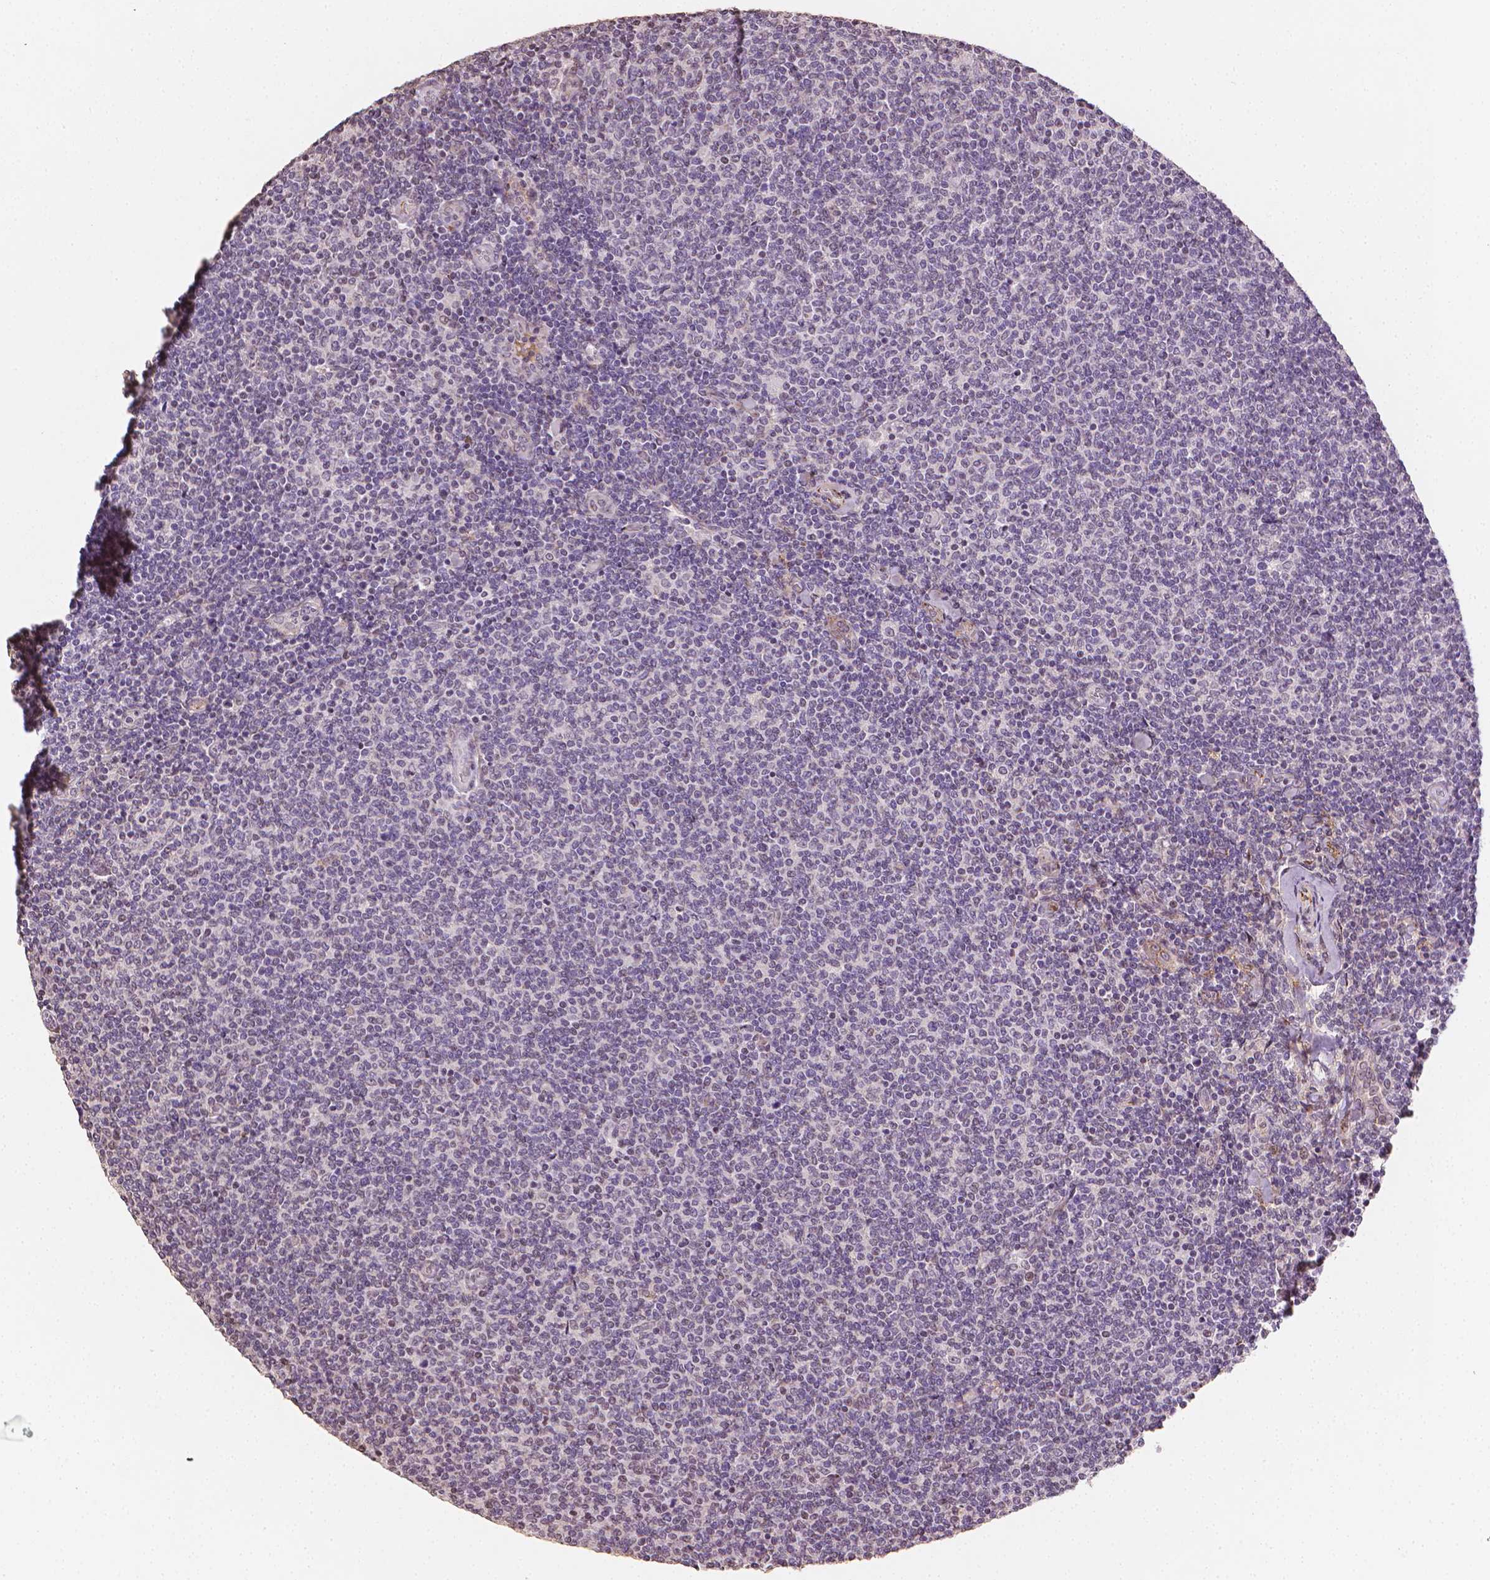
{"staining": {"intensity": "negative", "quantity": "none", "location": "none"}, "tissue": "lymphoma", "cell_type": "Tumor cells", "image_type": "cancer", "snomed": [{"axis": "morphology", "description": "Malignant lymphoma, non-Hodgkin's type, Low grade"}, {"axis": "topography", "description": "Lymph node"}], "caption": "An IHC histopathology image of lymphoma is shown. There is no staining in tumor cells of lymphoma.", "gene": "DCN", "patient": {"sex": "male", "age": 52}}